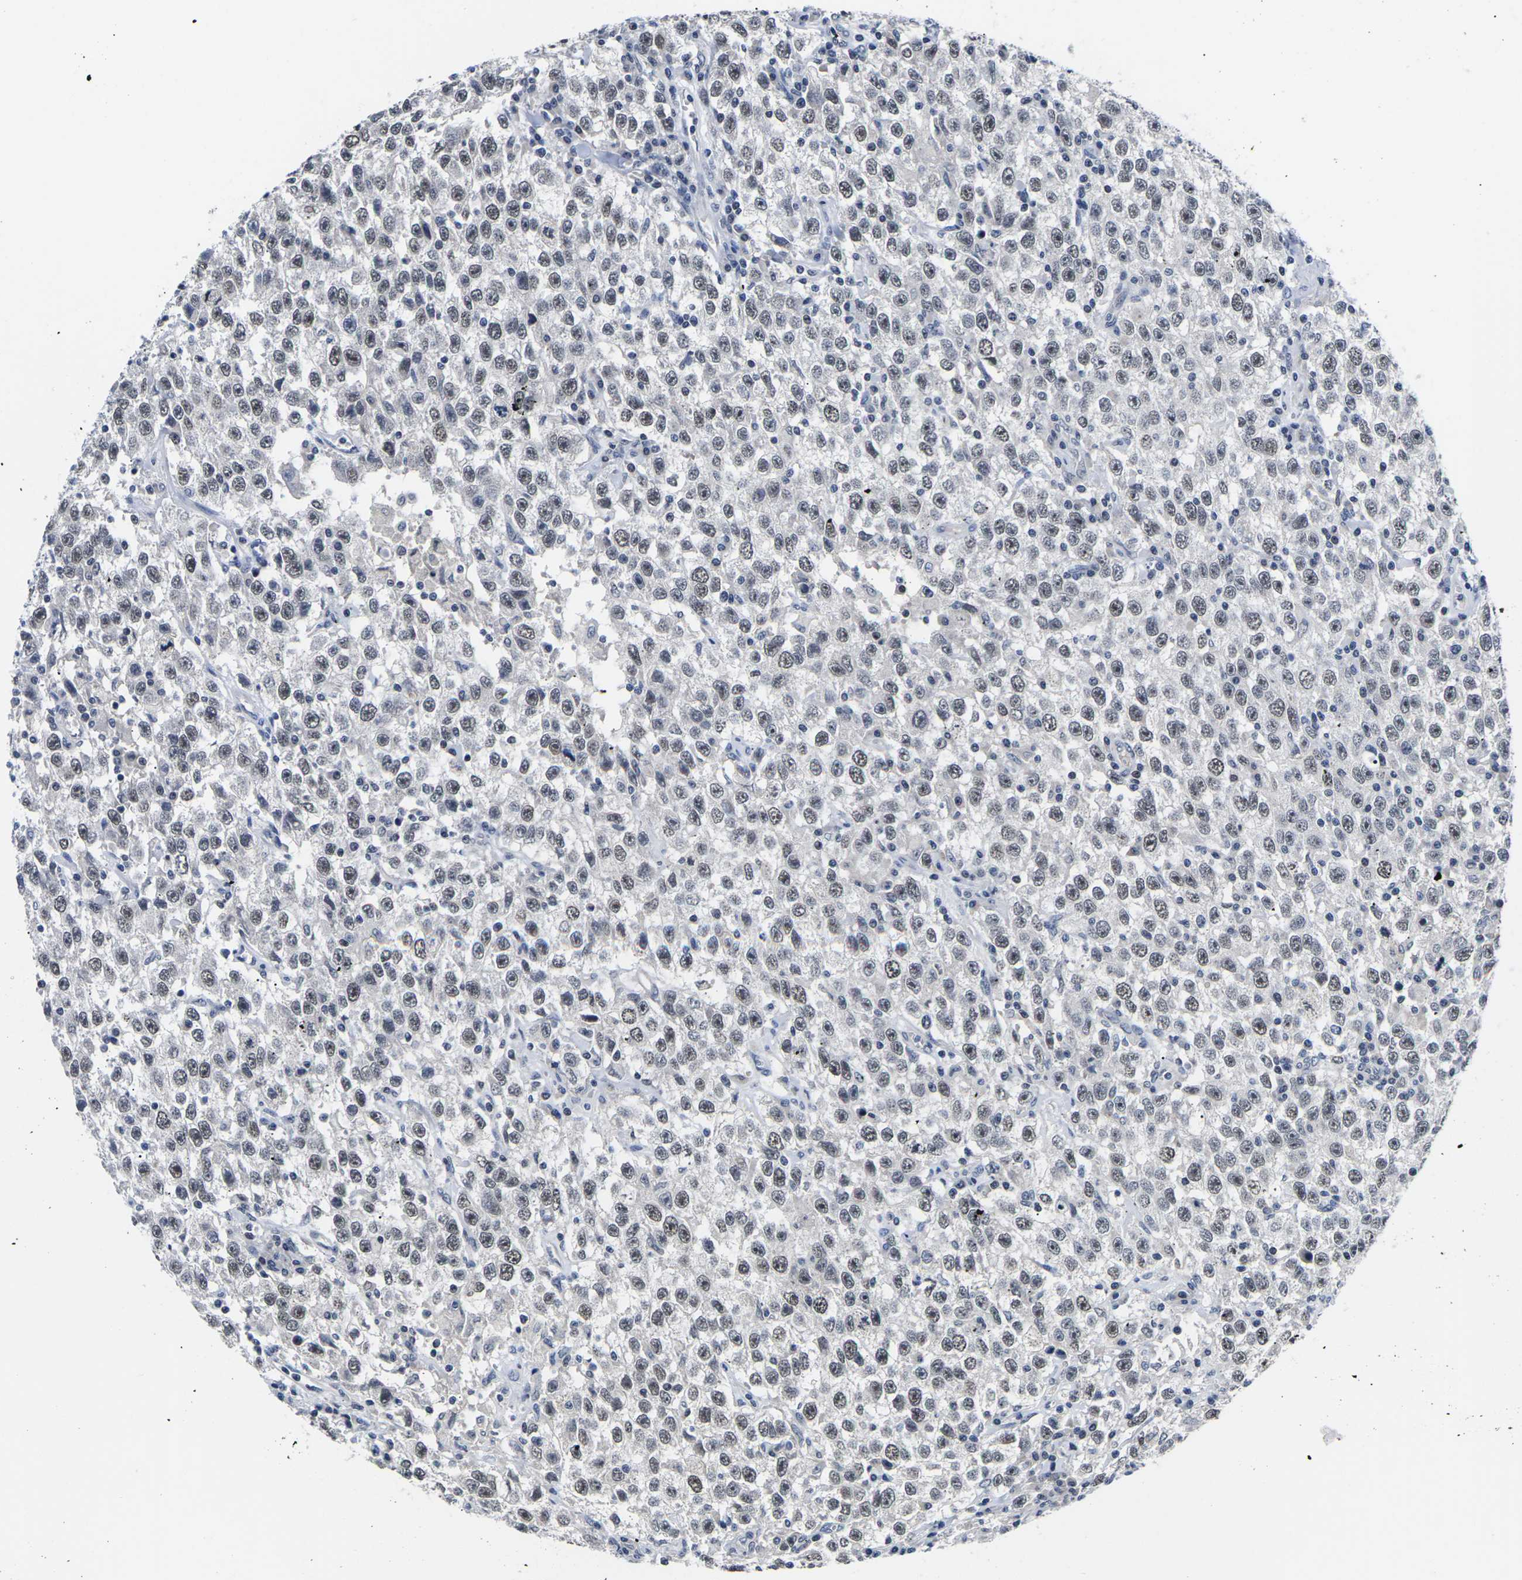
{"staining": {"intensity": "weak", "quantity": ">75%", "location": "nuclear"}, "tissue": "testis cancer", "cell_type": "Tumor cells", "image_type": "cancer", "snomed": [{"axis": "morphology", "description": "Seminoma, NOS"}, {"axis": "topography", "description": "Testis"}], "caption": "The photomicrograph reveals staining of testis cancer (seminoma), revealing weak nuclear protein expression (brown color) within tumor cells.", "gene": "ST6GAL2", "patient": {"sex": "male", "age": 41}}